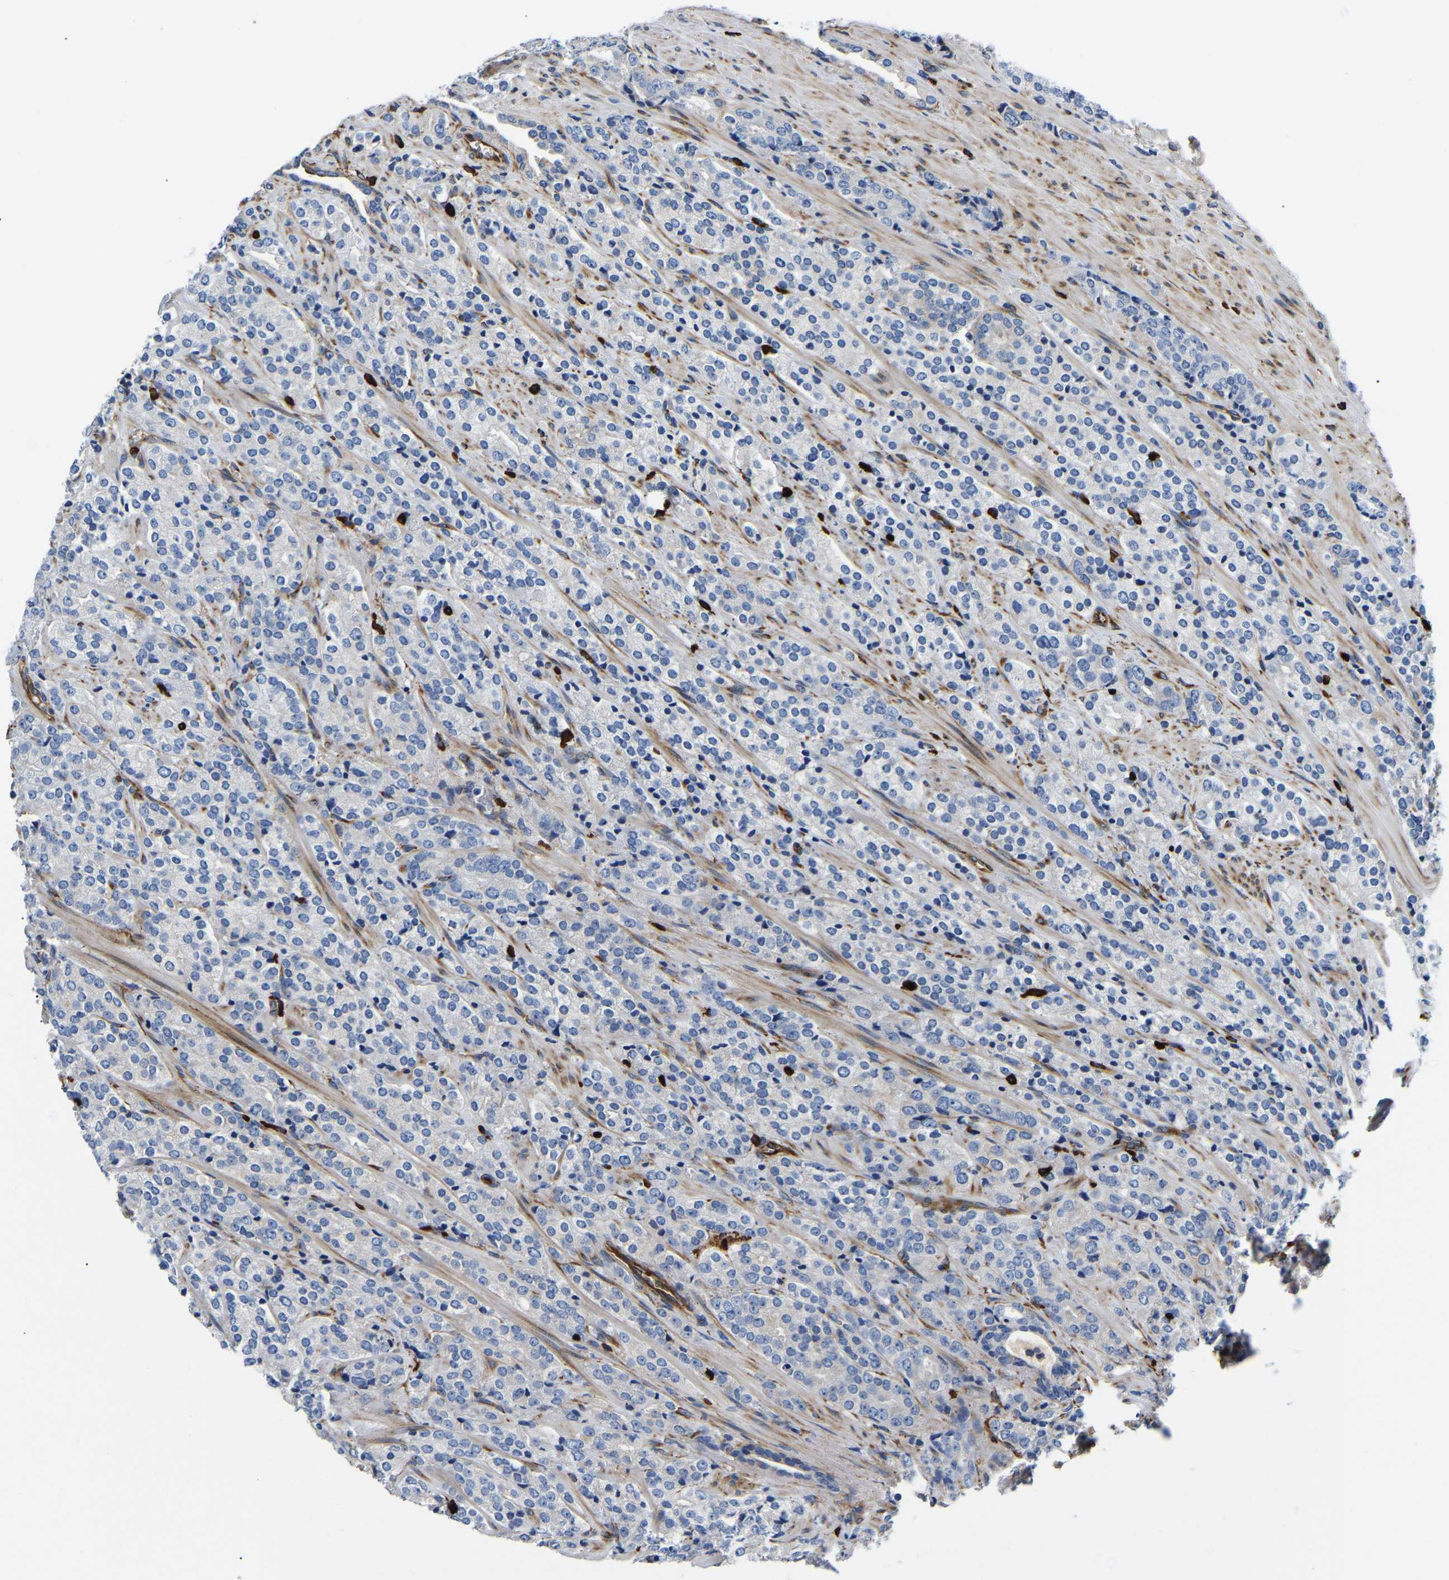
{"staining": {"intensity": "negative", "quantity": "none", "location": "none"}, "tissue": "prostate cancer", "cell_type": "Tumor cells", "image_type": "cancer", "snomed": [{"axis": "morphology", "description": "Adenocarcinoma, High grade"}, {"axis": "topography", "description": "Prostate"}], "caption": "The immunohistochemistry micrograph has no significant positivity in tumor cells of adenocarcinoma (high-grade) (prostate) tissue.", "gene": "DUSP8", "patient": {"sex": "male", "age": 71}}